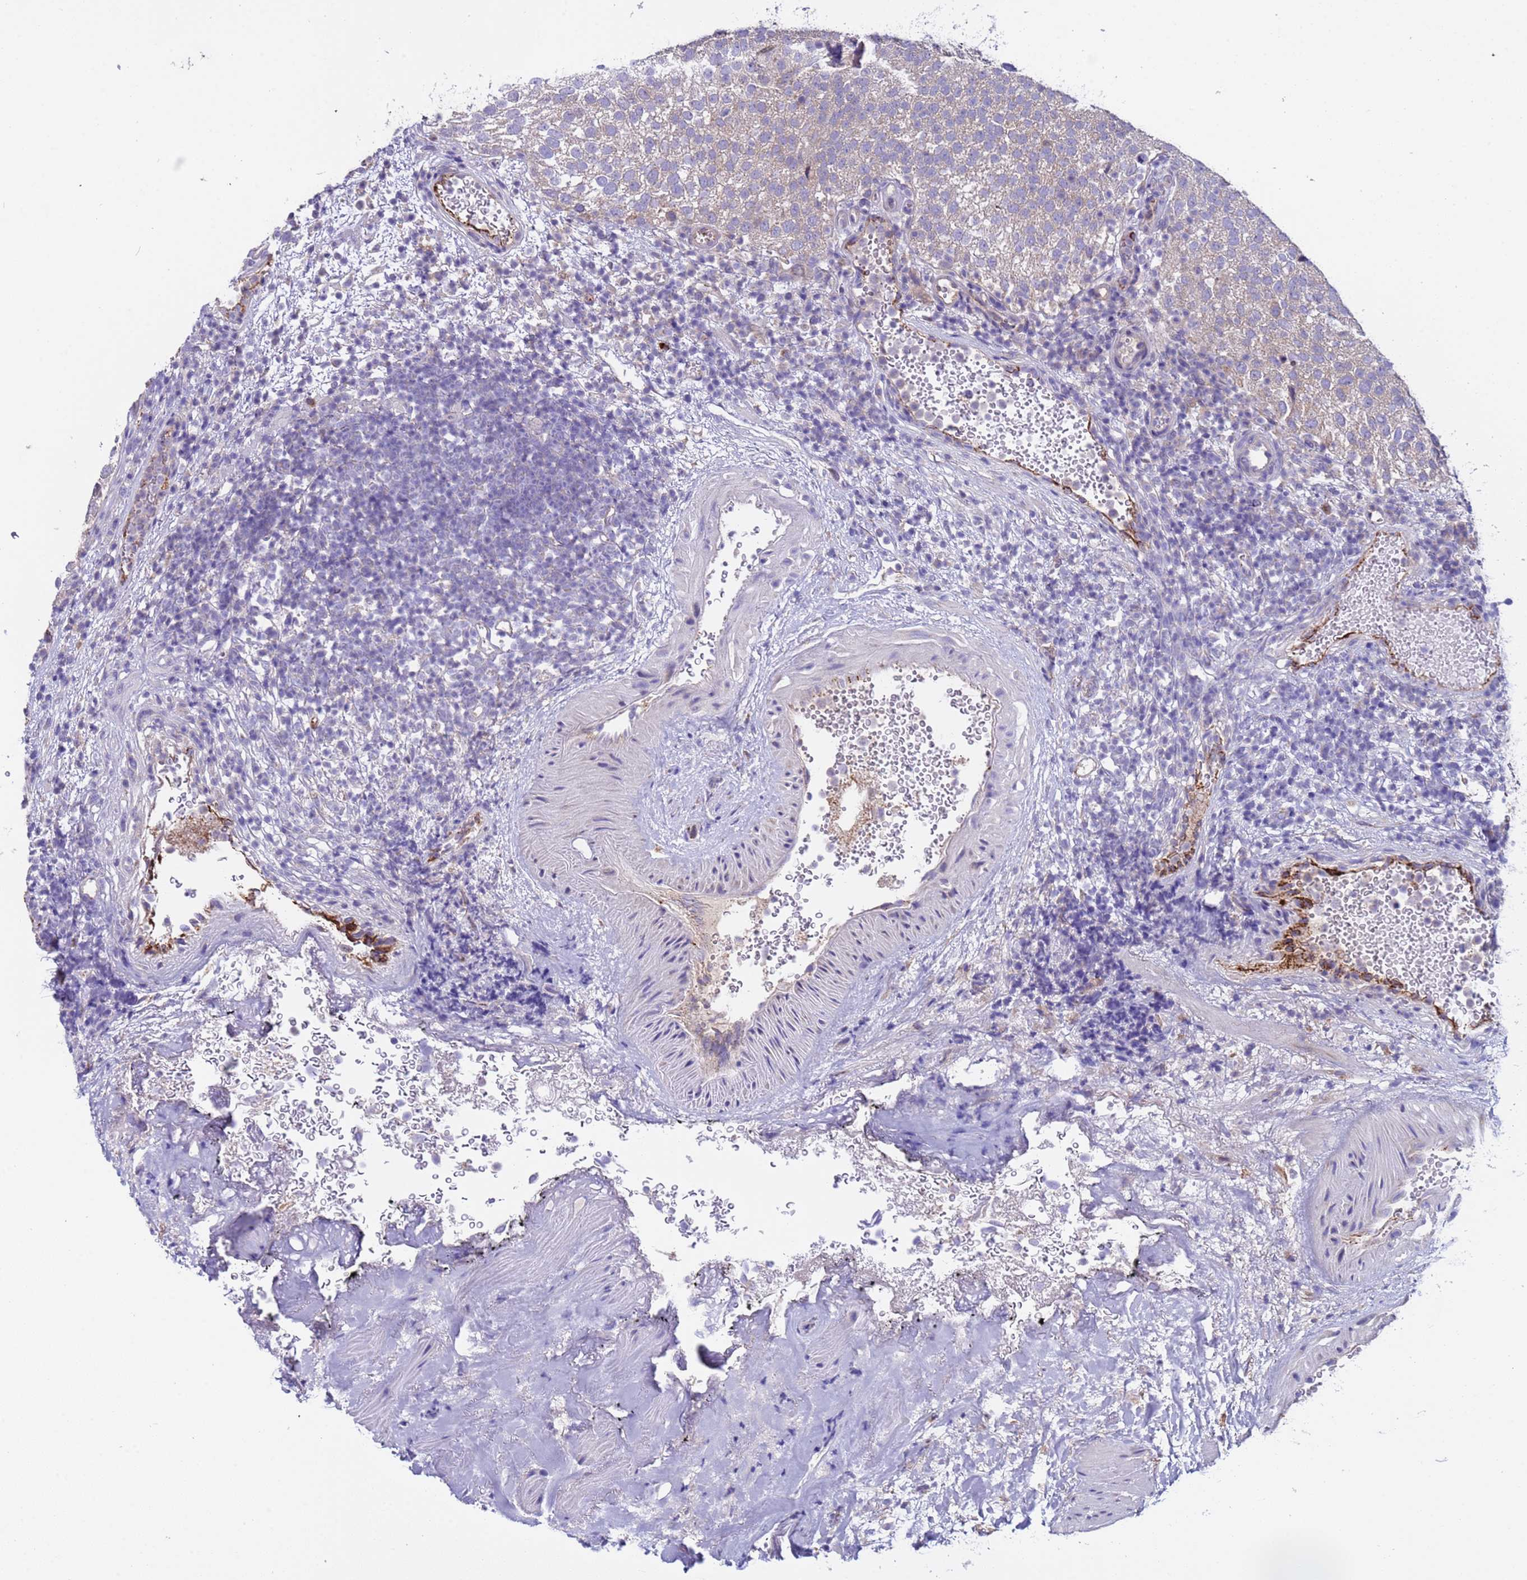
{"staining": {"intensity": "negative", "quantity": "none", "location": "none"}, "tissue": "urothelial cancer", "cell_type": "Tumor cells", "image_type": "cancer", "snomed": [{"axis": "morphology", "description": "Urothelial carcinoma, Low grade"}, {"axis": "topography", "description": "Urinary bladder"}], "caption": "Protein analysis of urothelial carcinoma (low-grade) demonstrates no significant staining in tumor cells.", "gene": "ZNF248", "patient": {"sex": "male", "age": 78}}